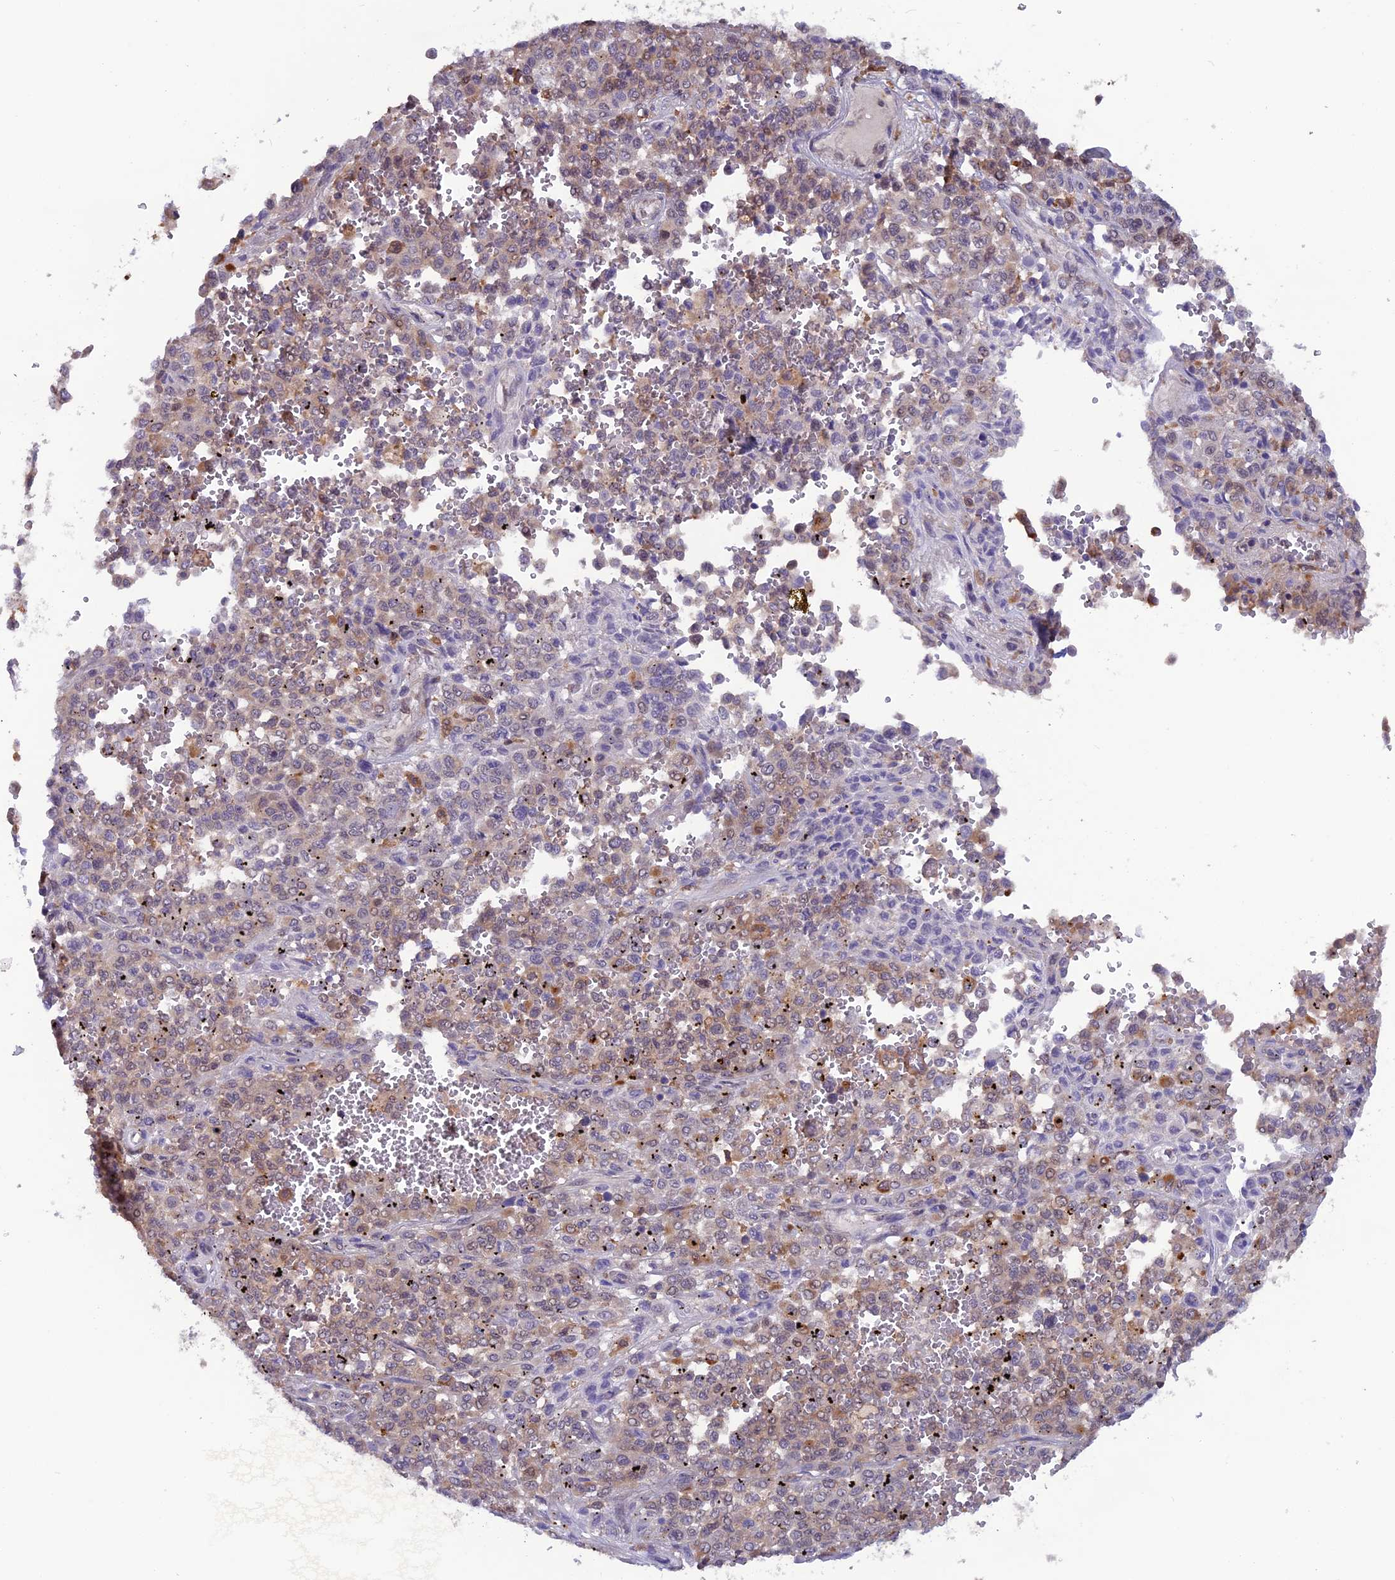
{"staining": {"intensity": "weak", "quantity": "25%-75%", "location": "cytoplasmic/membranous"}, "tissue": "melanoma", "cell_type": "Tumor cells", "image_type": "cancer", "snomed": [{"axis": "morphology", "description": "Malignant melanoma, Metastatic site"}, {"axis": "topography", "description": "Pancreas"}], "caption": "Immunohistochemistry (IHC) photomicrograph of malignant melanoma (metastatic site) stained for a protein (brown), which exhibits low levels of weak cytoplasmic/membranous positivity in about 25%-75% of tumor cells.", "gene": "MAST2", "patient": {"sex": "female", "age": 30}}